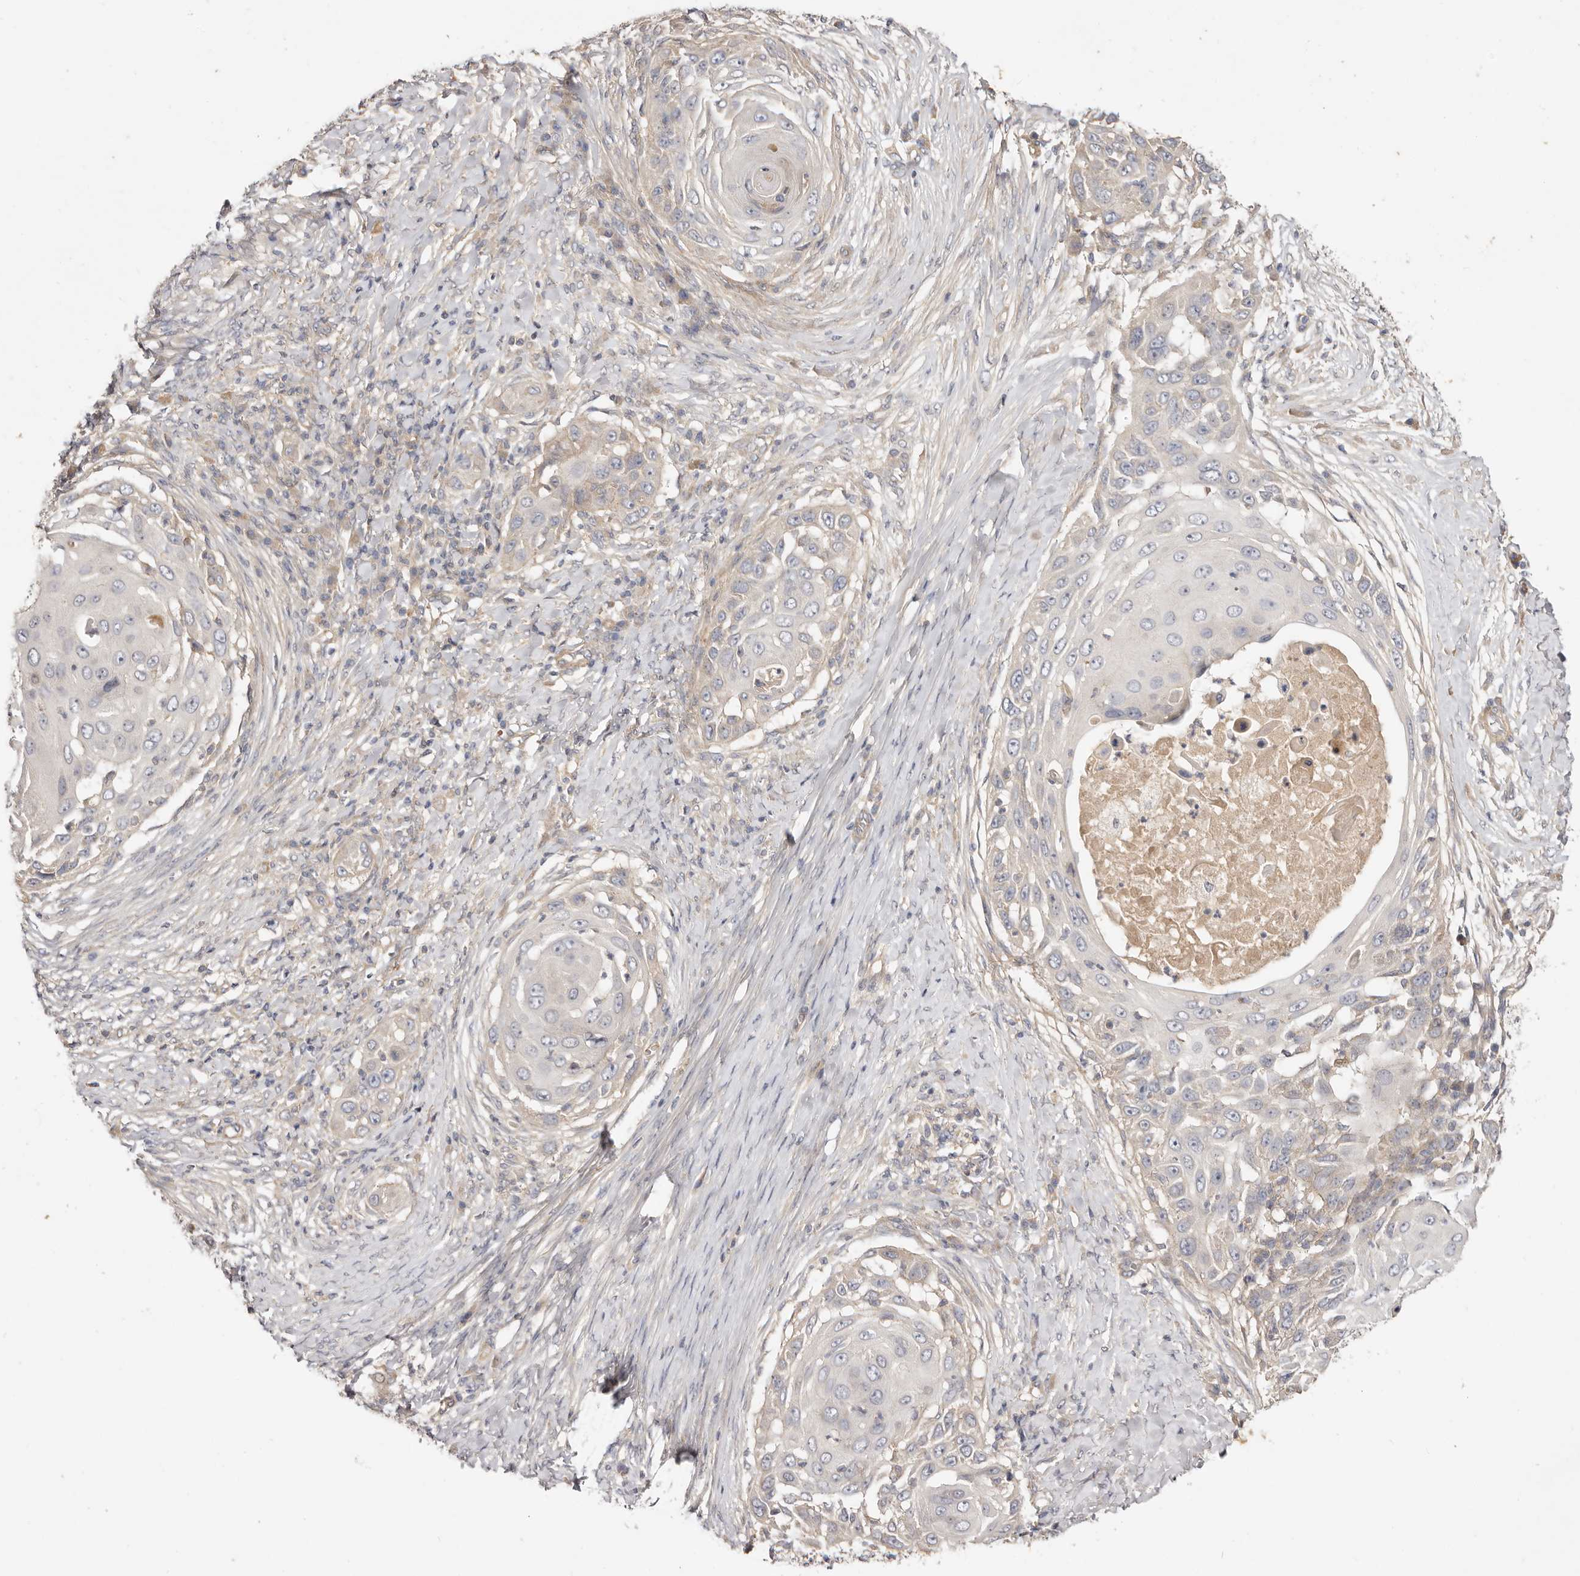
{"staining": {"intensity": "negative", "quantity": "none", "location": "none"}, "tissue": "skin cancer", "cell_type": "Tumor cells", "image_type": "cancer", "snomed": [{"axis": "morphology", "description": "Squamous cell carcinoma, NOS"}, {"axis": "topography", "description": "Skin"}], "caption": "Skin squamous cell carcinoma was stained to show a protein in brown. There is no significant positivity in tumor cells. (Brightfield microscopy of DAB IHC at high magnification).", "gene": "ADAMTS9", "patient": {"sex": "female", "age": 44}}